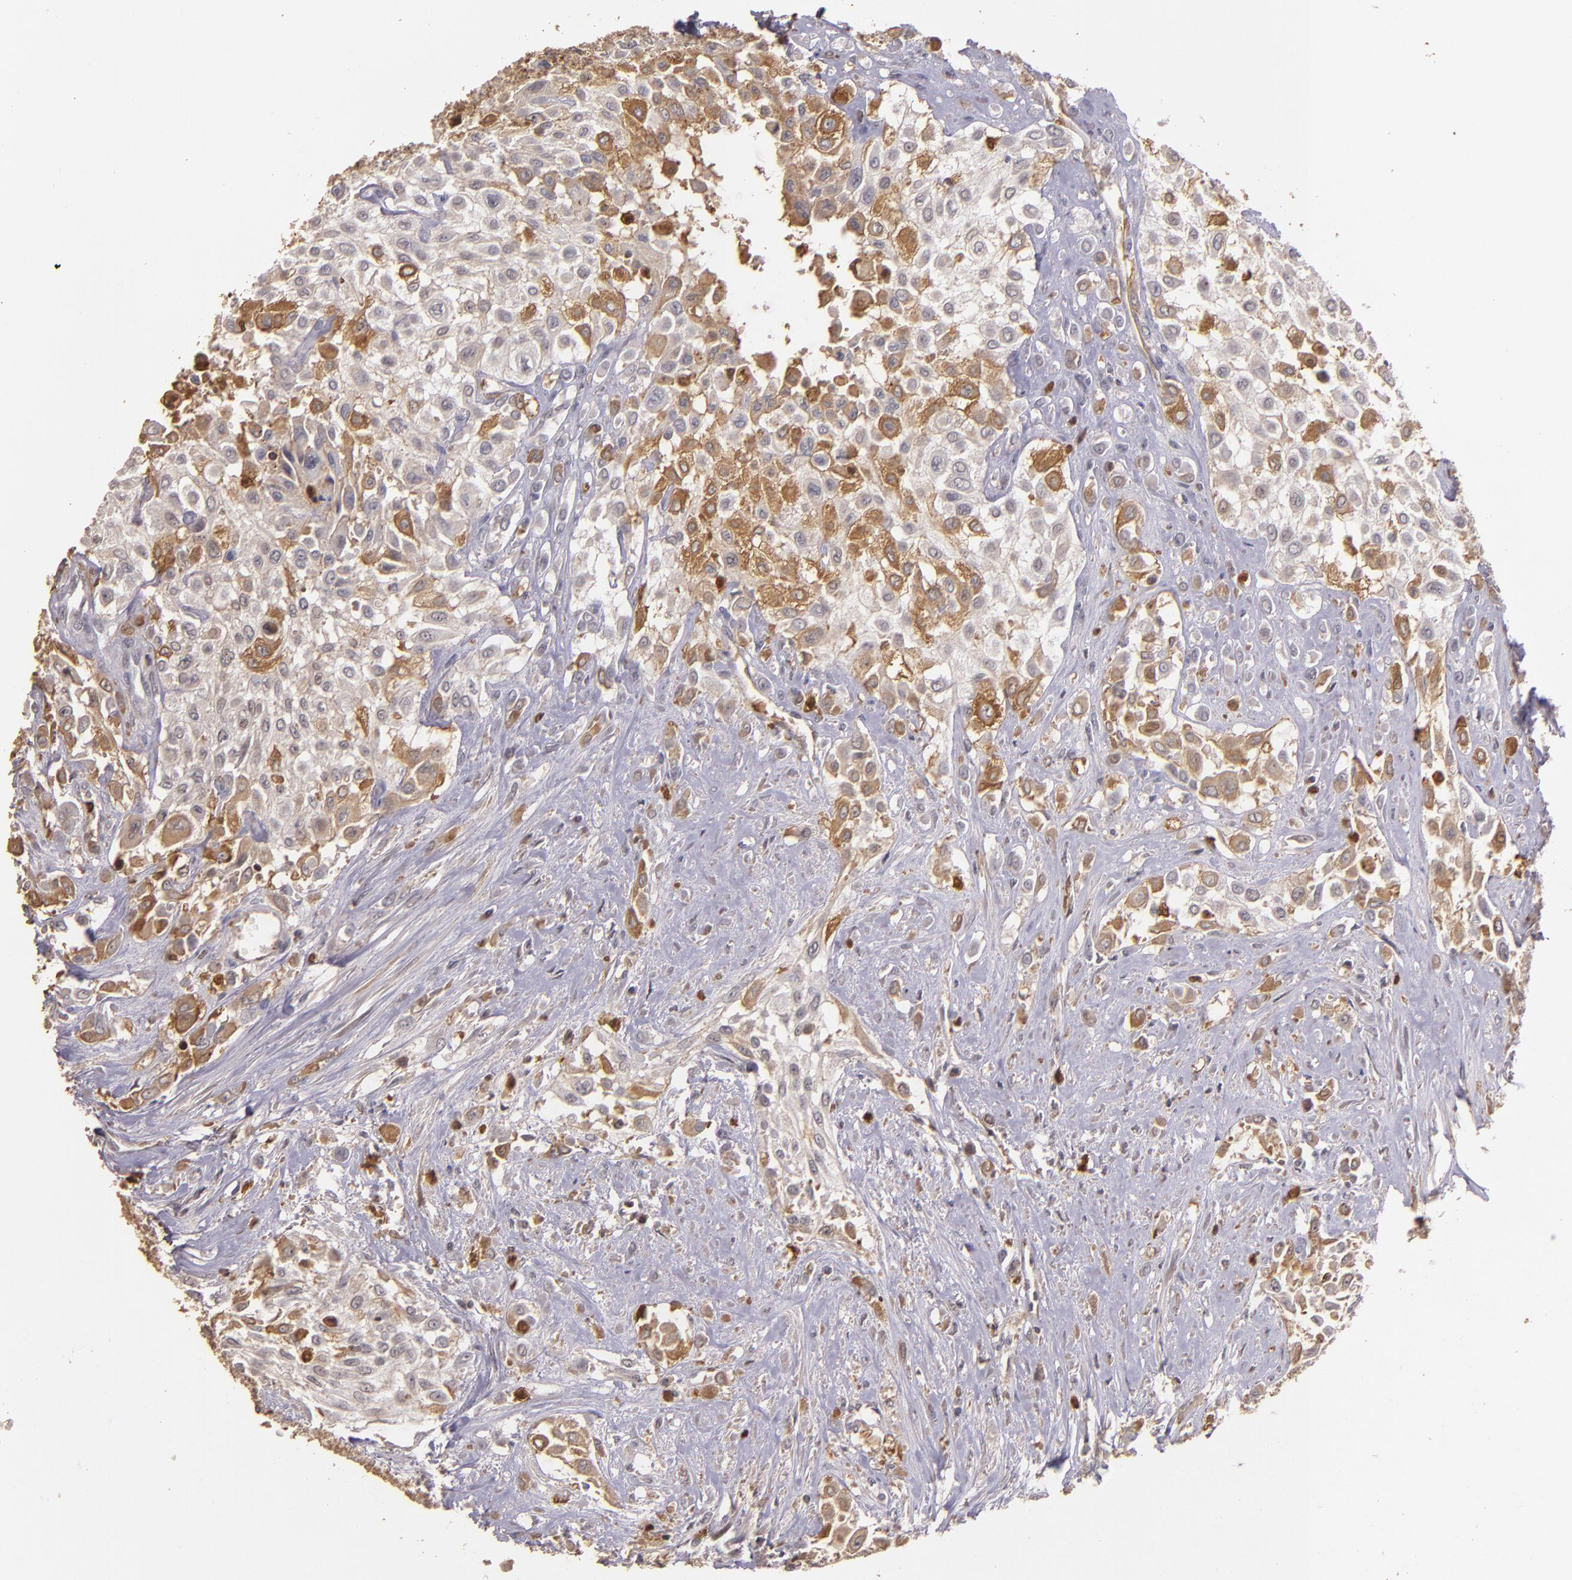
{"staining": {"intensity": "moderate", "quantity": "<25%", "location": "cytoplasmic/membranous"}, "tissue": "urothelial cancer", "cell_type": "Tumor cells", "image_type": "cancer", "snomed": [{"axis": "morphology", "description": "Urothelial carcinoma, High grade"}, {"axis": "topography", "description": "Urinary bladder"}], "caption": "IHC image of neoplastic tissue: urothelial carcinoma (high-grade) stained using IHC shows low levels of moderate protein expression localized specifically in the cytoplasmic/membranous of tumor cells, appearing as a cytoplasmic/membranous brown color.", "gene": "PTS", "patient": {"sex": "male", "age": 57}}